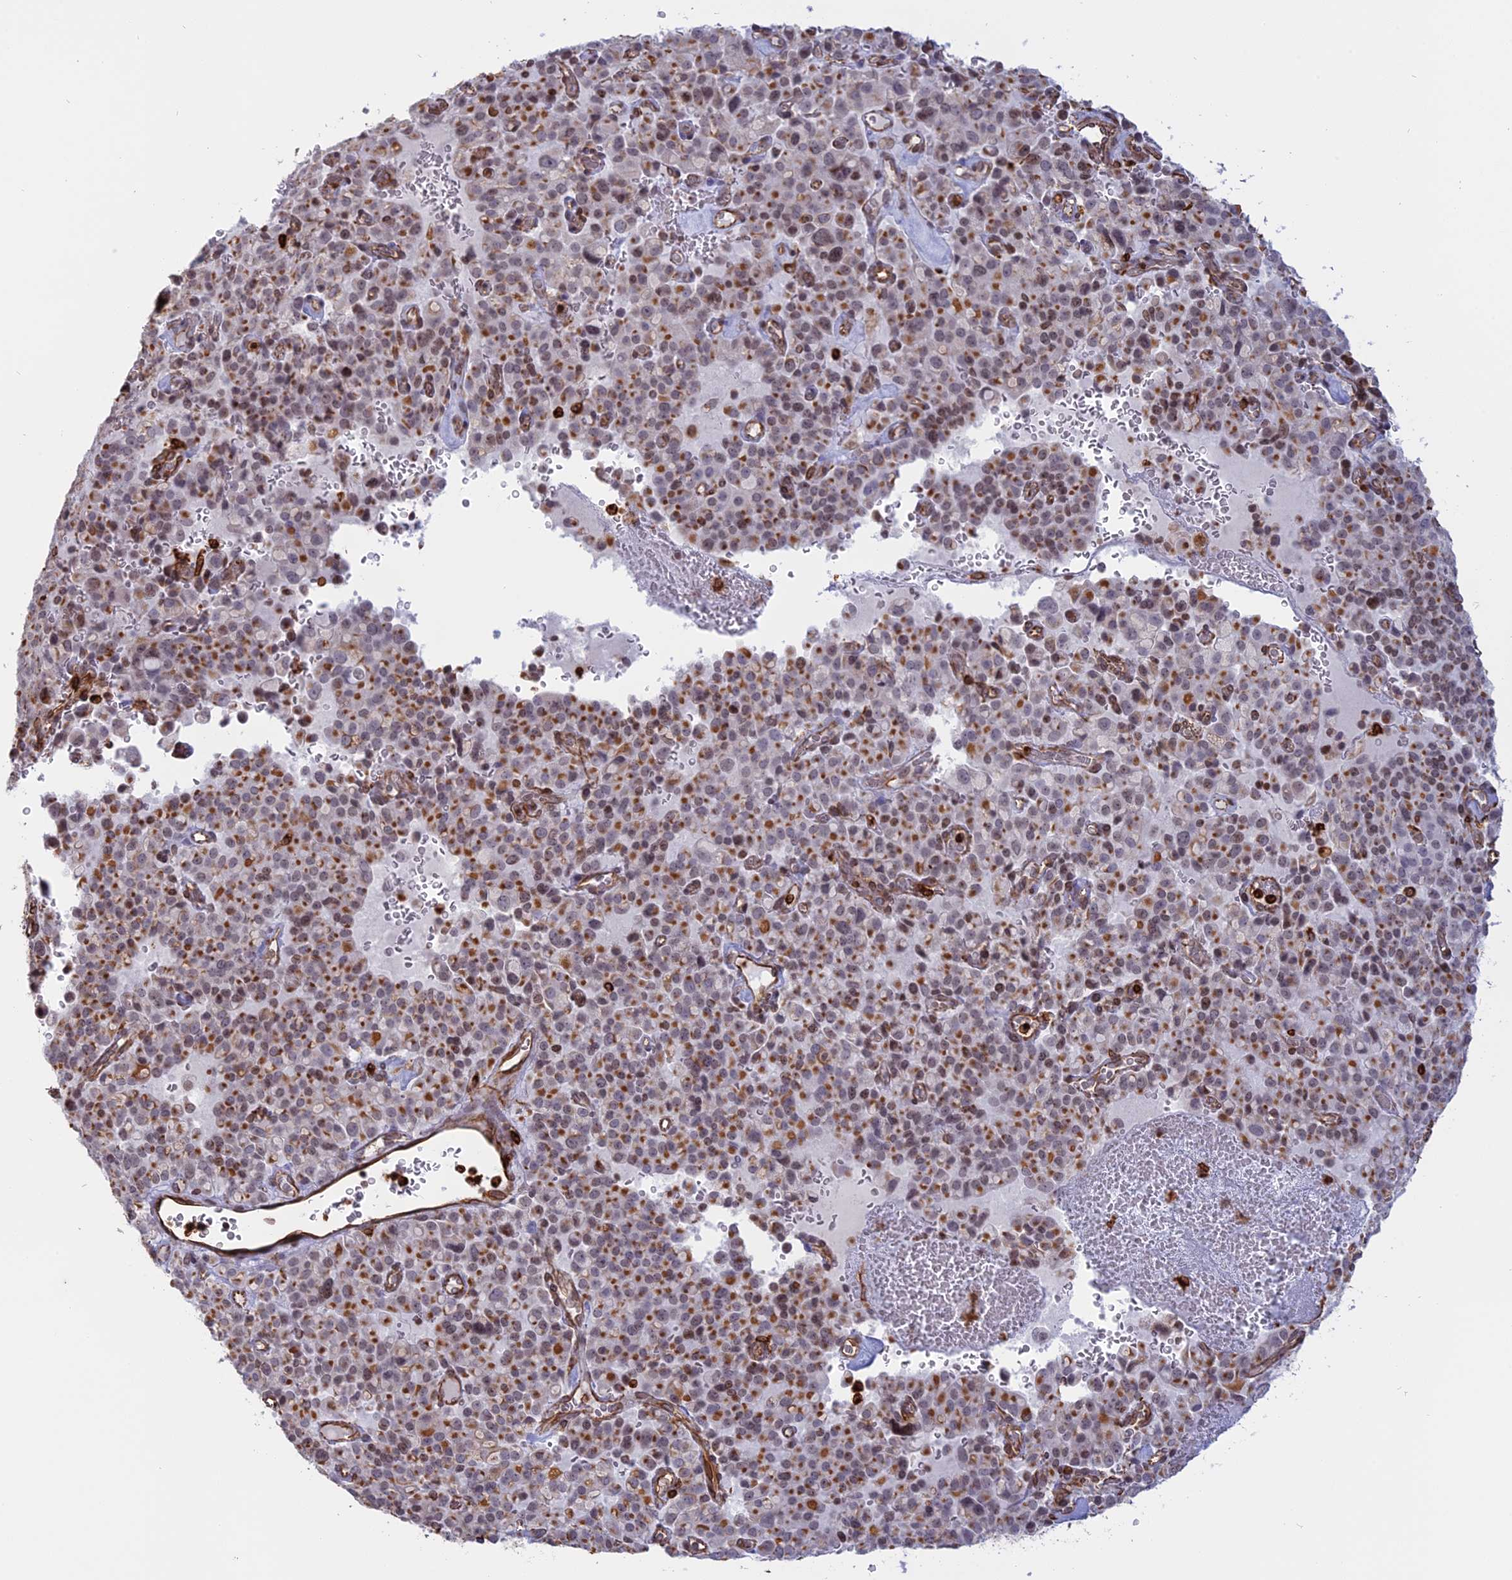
{"staining": {"intensity": "moderate", "quantity": ">75%", "location": "cytoplasmic/membranous"}, "tissue": "pancreatic cancer", "cell_type": "Tumor cells", "image_type": "cancer", "snomed": [{"axis": "morphology", "description": "Adenocarcinoma, NOS"}, {"axis": "topography", "description": "Pancreas"}], "caption": "A photomicrograph showing moderate cytoplasmic/membranous expression in about >75% of tumor cells in pancreatic cancer, as visualized by brown immunohistochemical staining.", "gene": "APOBR", "patient": {"sex": "male", "age": 65}}